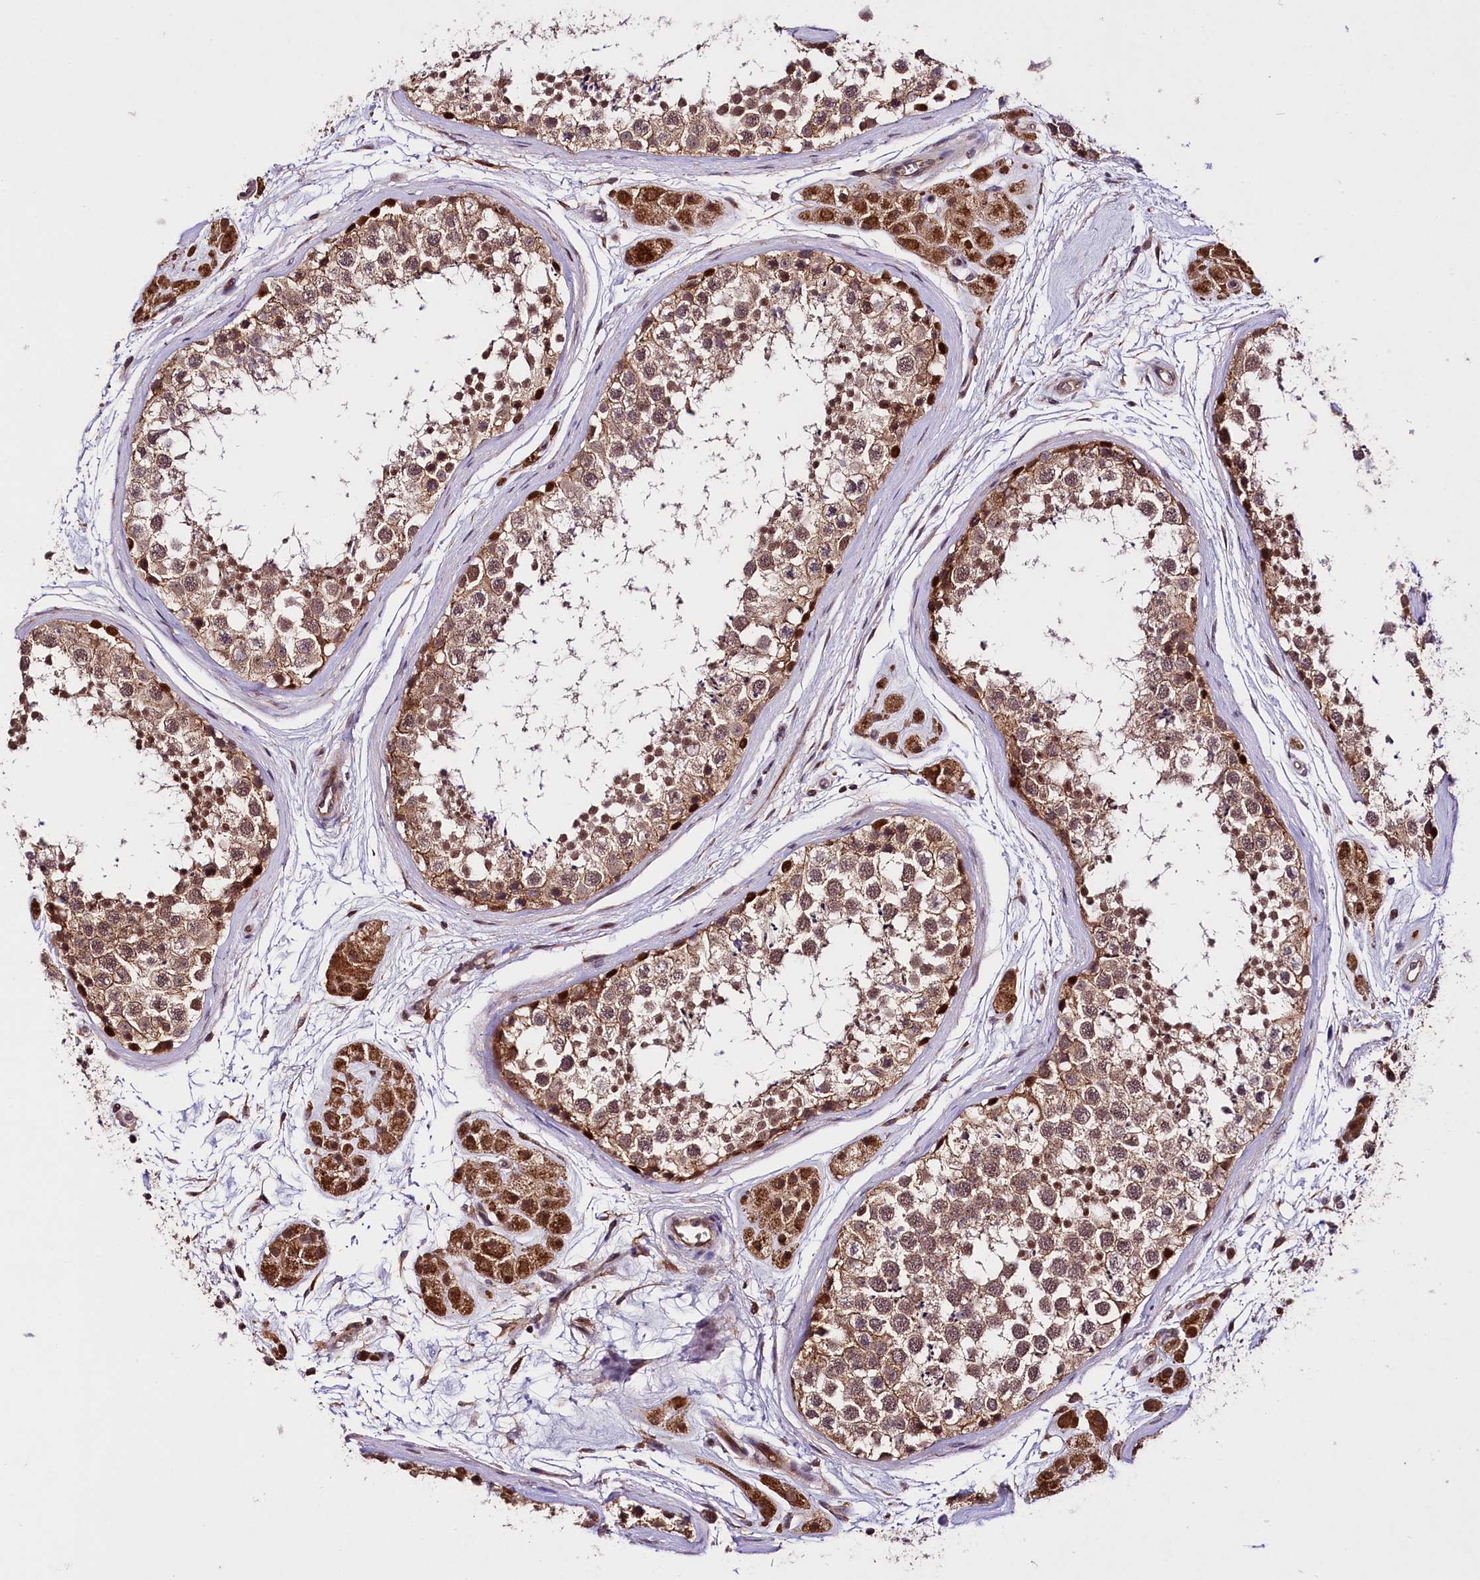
{"staining": {"intensity": "moderate", "quantity": ">75%", "location": "cytoplasmic/membranous,nuclear"}, "tissue": "testis", "cell_type": "Cells in seminiferous ducts", "image_type": "normal", "snomed": [{"axis": "morphology", "description": "Normal tissue, NOS"}, {"axis": "topography", "description": "Testis"}], "caption": "An image of testis stained for a protein demonstrates moderate cytoplasmic/membranous,nuclear brown staining in cells in seminiferous ducts.", "gene": "TAFAZZIN", "patient": {"sex": "male", "age": 56}}